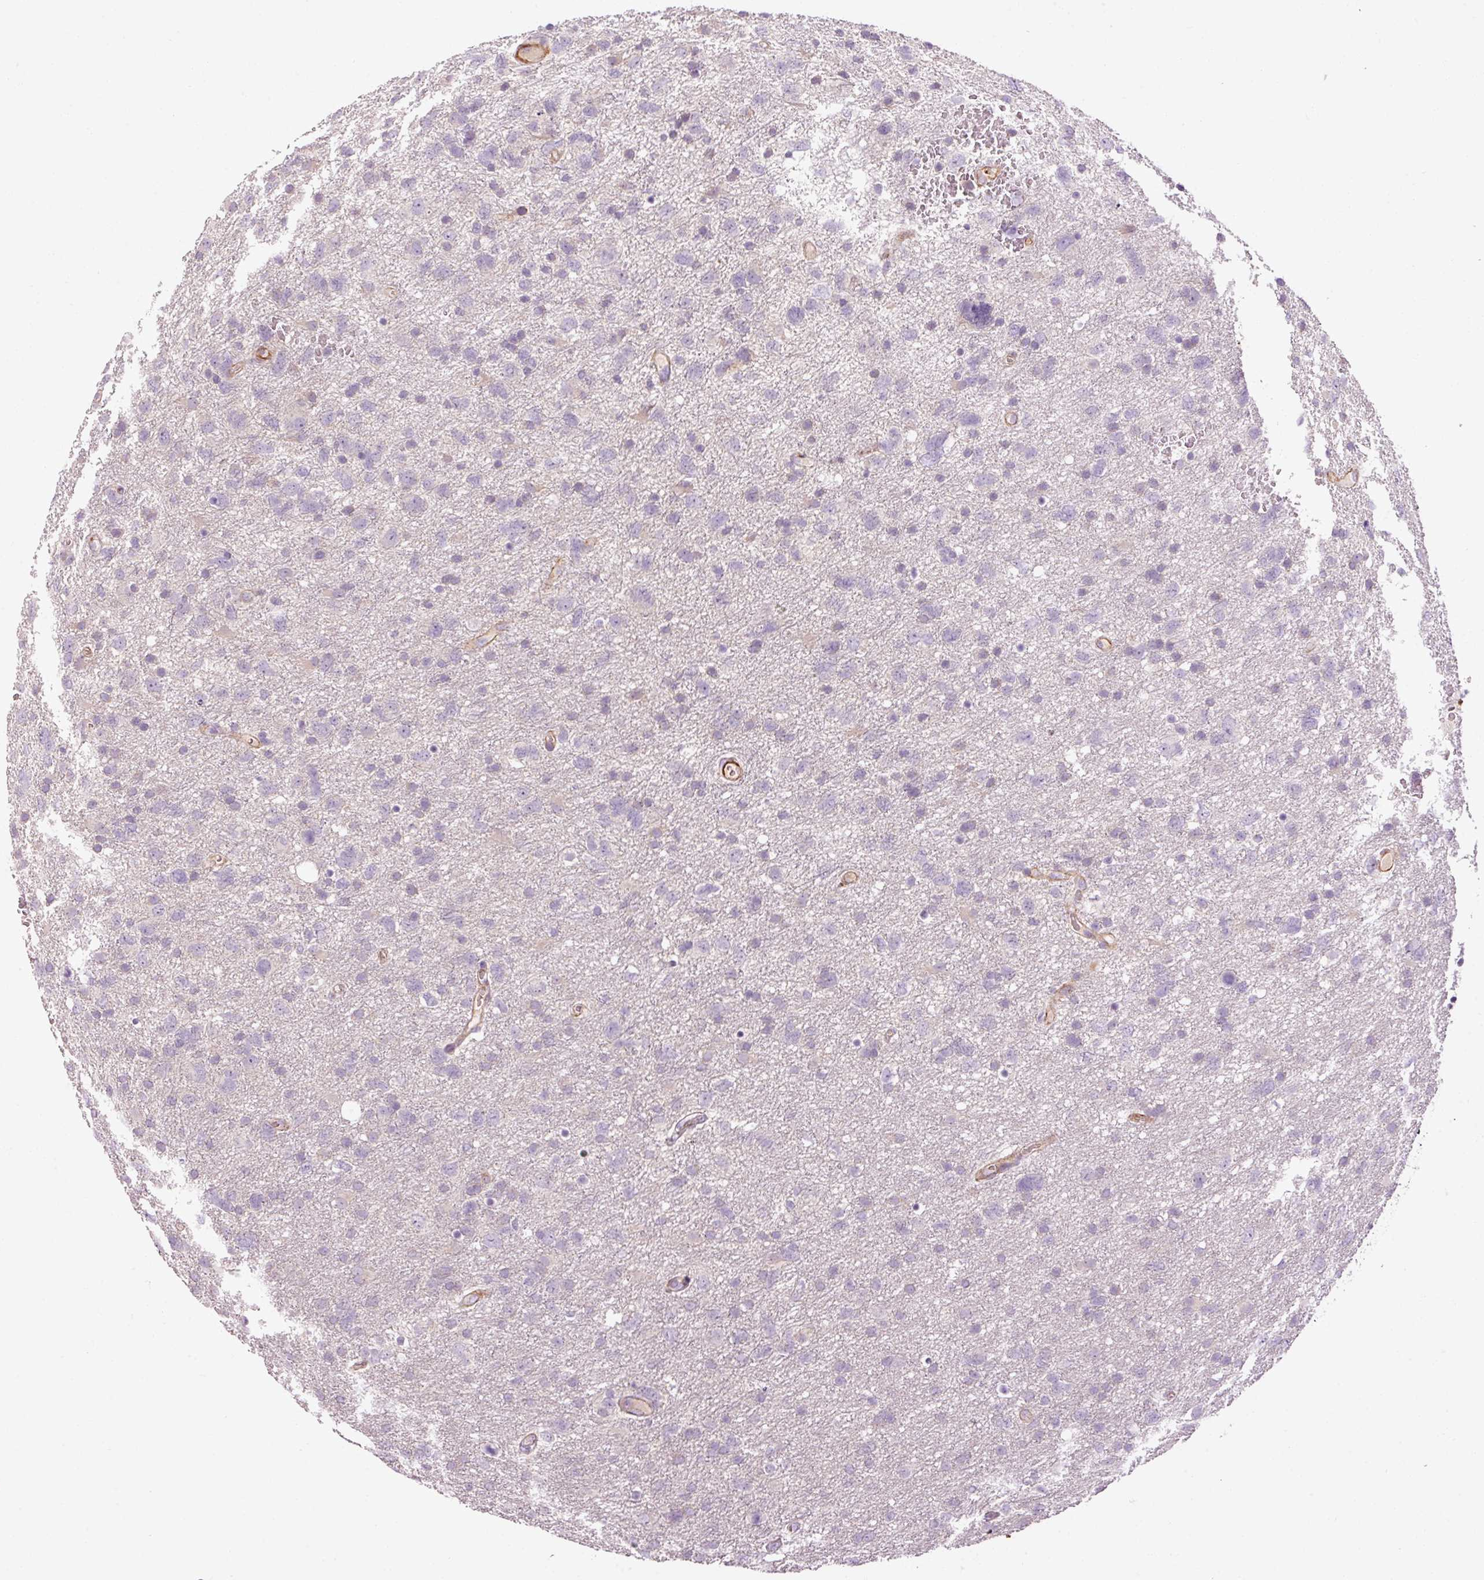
{"staining": {"intensity": "negative", "quantity": "none", "location": "none"}, "tissue": "glioma", "cell_type": "Tumor cells", "image_type": "cancer", "snomed": [{"axis": "morphology", "description": "Glioma, malignant, High grade"}, {"axis": "topography", "description": "Brain"}], "caption": "Micrograph shows no significant protein staining in tumor cells of glioma.", "gene": "ANKRD20A1", "patient": {"sex": "male", "age": 61}}